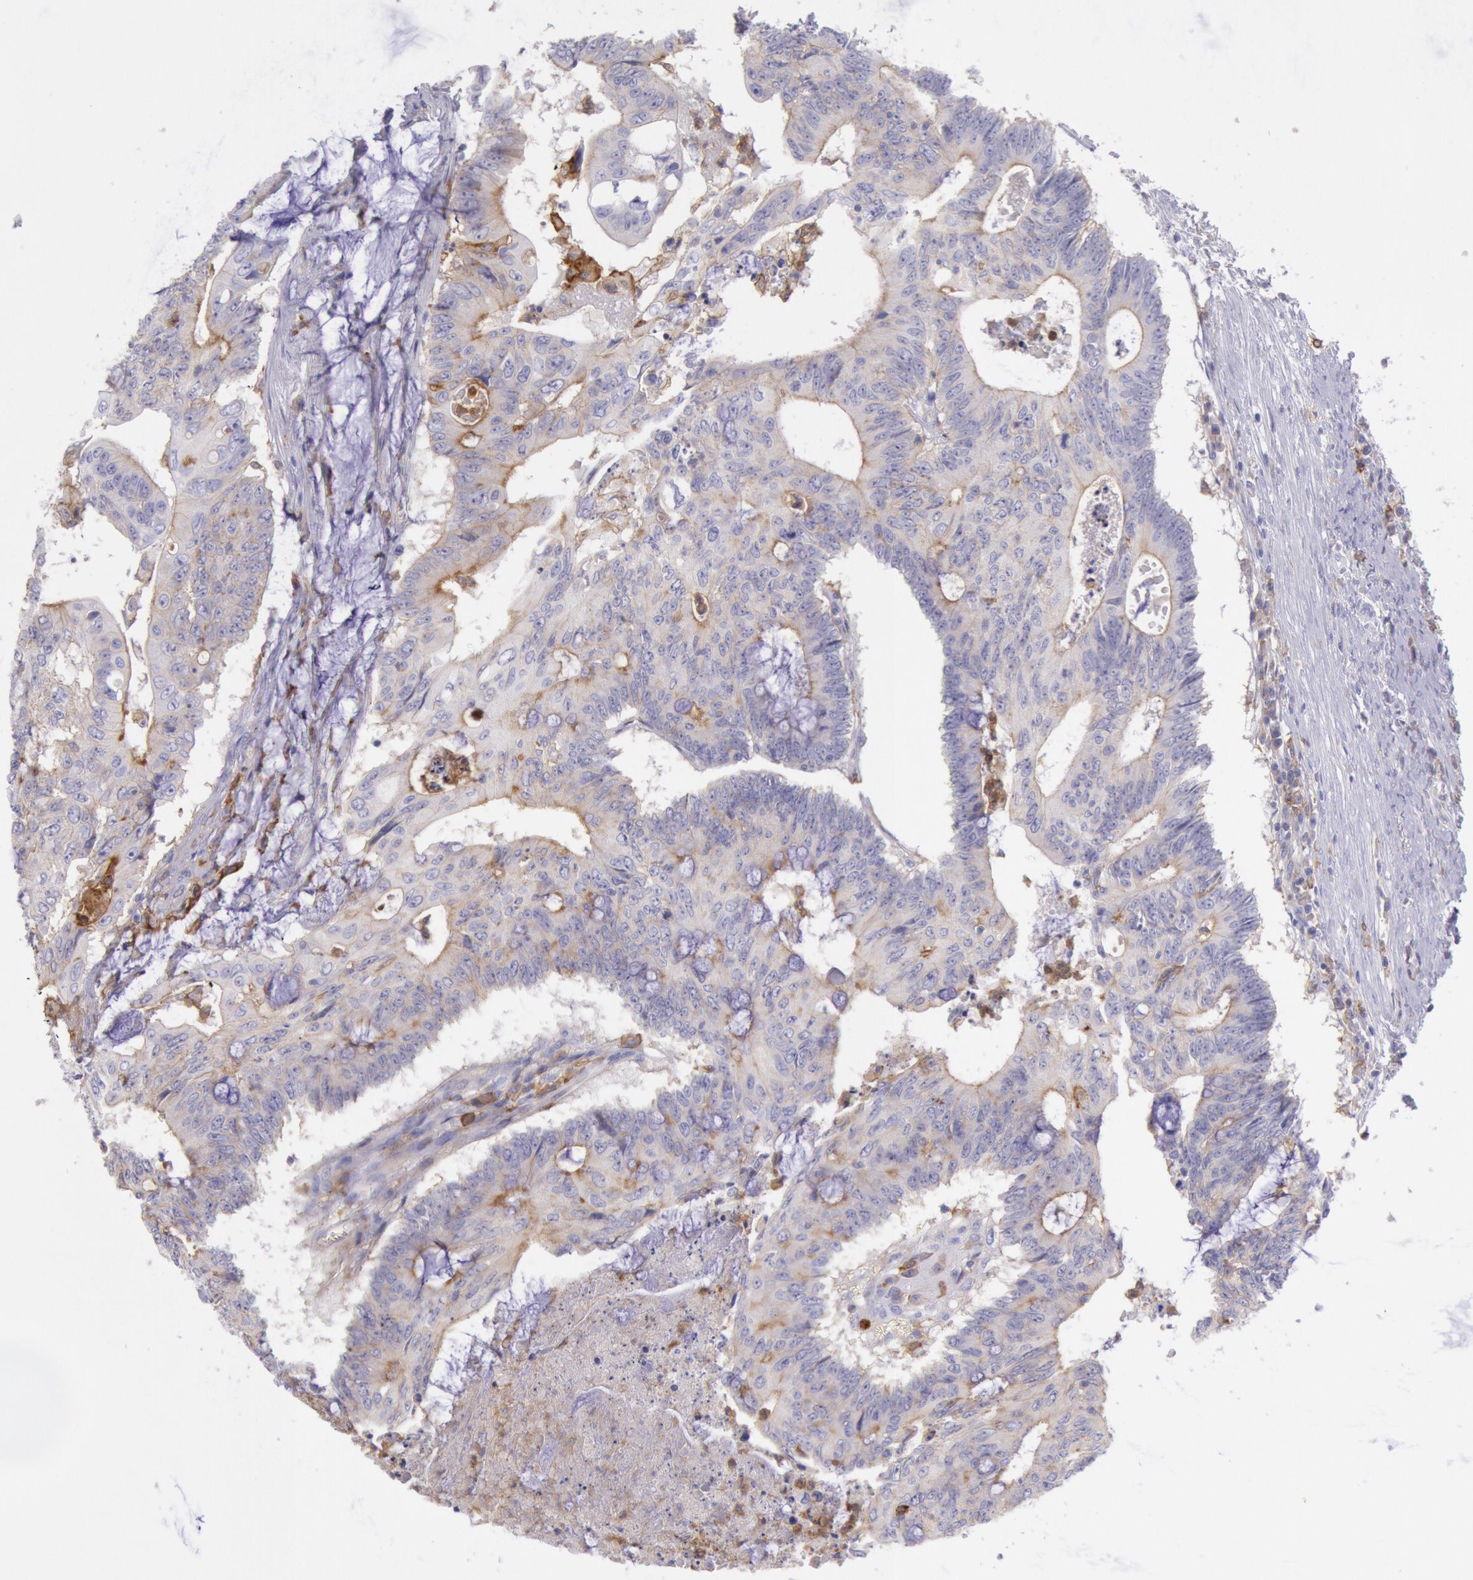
{"staining": {"intensity": "weak", "quantity": ">75%", "location": "cytoplasmic/membranous"}, "tissue": "colorectal cancer", "cell_type": "Tumor cells", "image_type": "cancer", "snomed": [{"axis": "morphology", "description": "Adenocarcinoma, NOS"}, {"axis": "topography", "description": "Colon"}], "caption": "Immunohistochemical staining of colorectal cancer (adenocarcinoma) exhibits low levels of weak cytoplasmic/membranous staining in approximately >75% of tumor cells.", "gene": "LYN", "patient": {"sex": "male", "age": 65}}